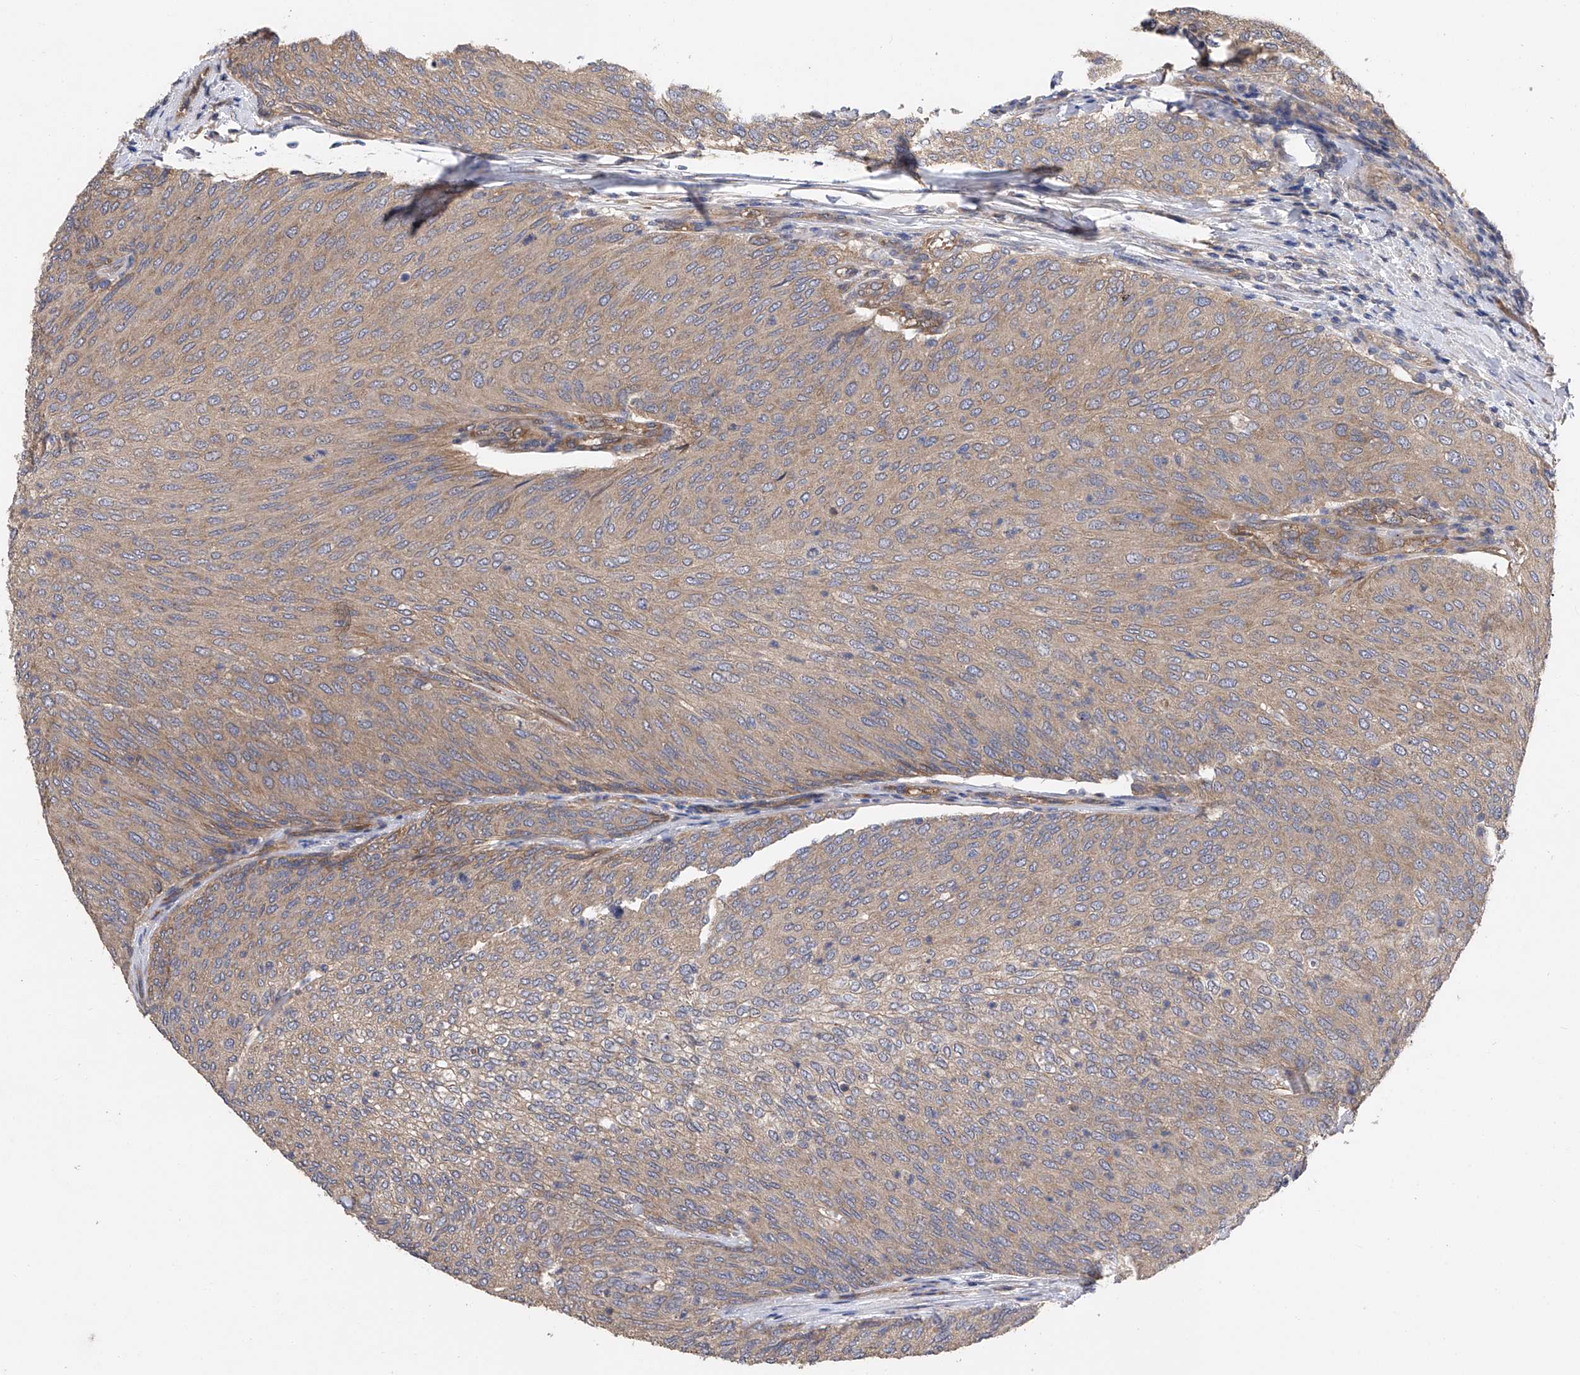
{"staining": {"intensity": "weak", "quantity": ">75%", "location": "cytoplasmic/membranous"}, "tissue": "urothelial cancer", "cell_type": "Tumor cells", "image_type": "cancer", "snomed": [{"axis": "morphology", "description": "Urothelial carcinoma, Low grade"}, {"axis": "topography", "description": "Urinary bladder"}], "caption": "Protein expression analysis of low-grade urothelial carcinoma exhibits weak cytoplasmic/membranous expression in about >75% of tumor cells.", "gene": "PTK2", "patient": {"sex": "female", "age": 79}}